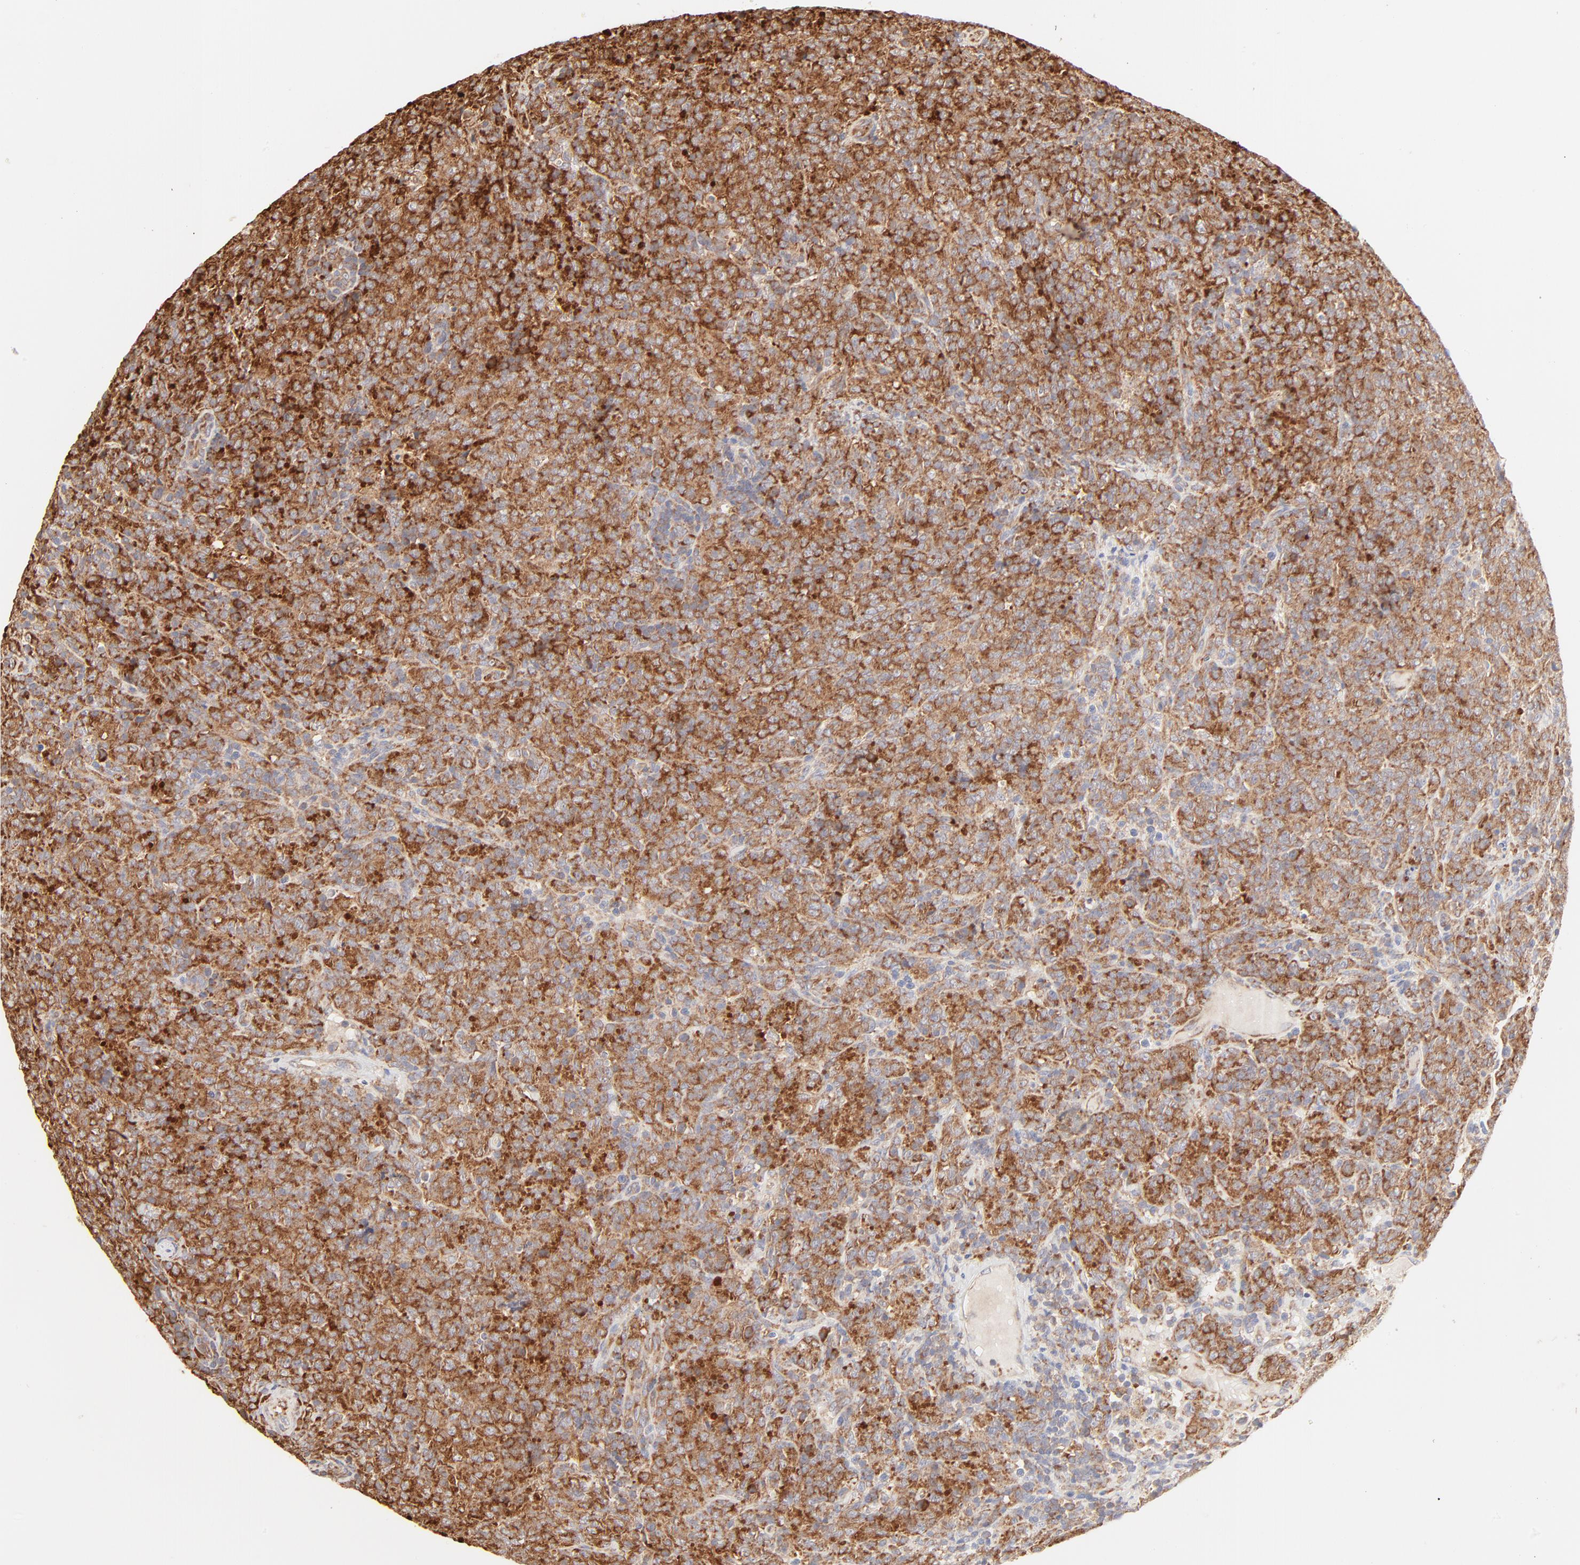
{"staining": {"intensity": "moderate", "quantity": ">75%", "location": "cytoplasmic/membranous"}, "tissue": "lymphoma", "cell_type": "Tumor cells", "image_type": "cancer", "snomed": [{"axis": "morphology", "description": "Malignant lymphoma, non-Hodgkin's type, High grade"}, {"axis": "topography", "description": "Tonsil"}], "caption": "Immunohistochemistry (IHC) of human lymphoma displays medium levels of moderate cytoplasmic/membranous staining in about >75% of tumor cells. Ihc stains the protein of interest in brown and the nuclei are stained blue.", "gene": "RPS20", "patient": {"sex": "female", "age": 36}}